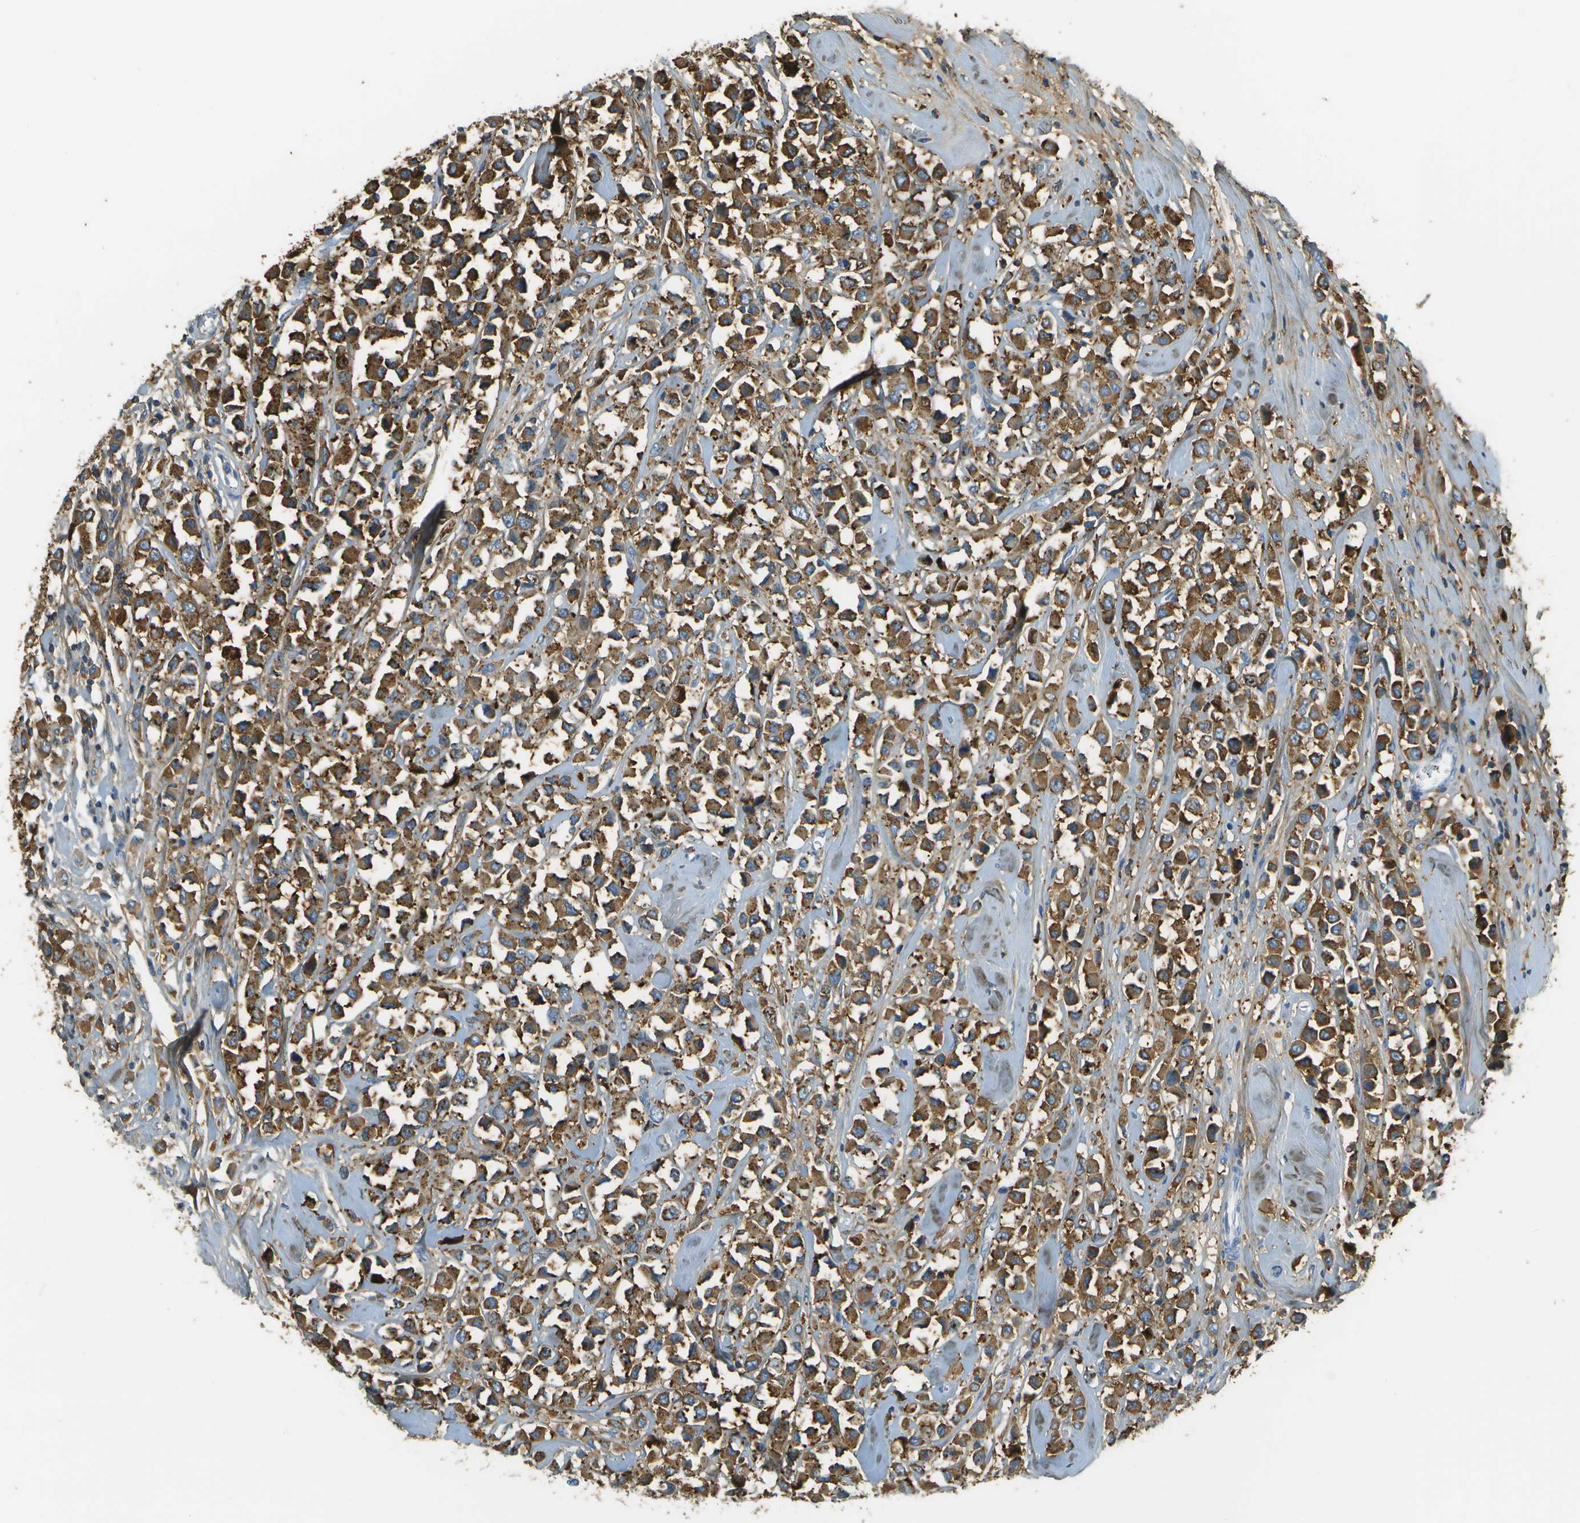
{"staining": {"intensity": "moderate", "quantity": ">75%", "location": "cytoplasmic/membranous"}, "tissue": "breast cancer", "cell_type": "Tumor cells", "image_type": "cancer", "snomed": [{"axis": "morphology", "description": "Duct carcinoma"}, {"axis": "topography", "description": "Breast"}], "caption": "Immunohistochemical staining of breast intraductal carcinoma displays medium levels of moderate cytoplasmic/membranous staining in about >75% of tumor cells.", "gene": "DCN", "patient": {"sex": "female", "age": 61}}